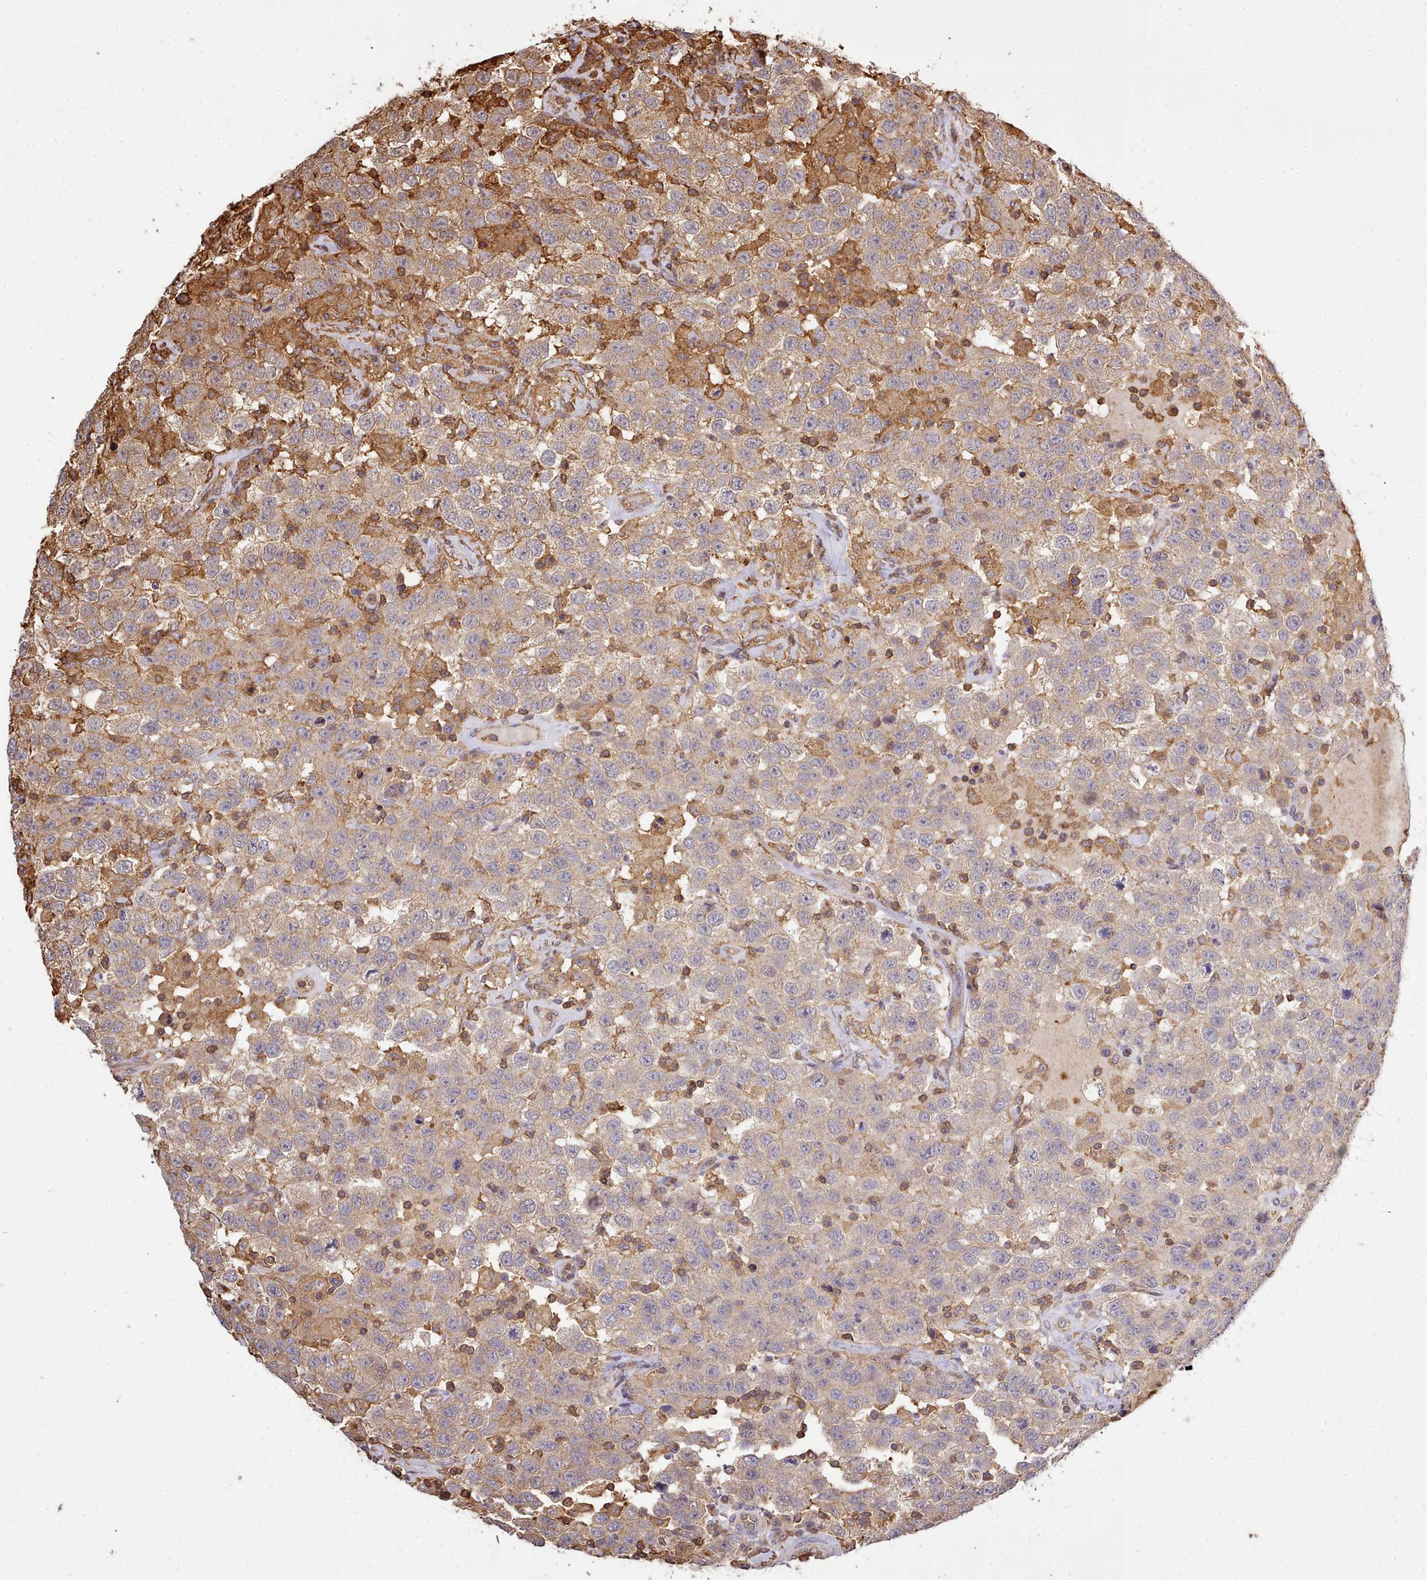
{"staining": {"intensity": "moderate", "quantity": "25%-75%", "location": "cytoplasmic/membranous"}, "tissue": "testis cancer", "cell_type": "Tumor cells", "image_type": "cancer", "snomed": [{"axis": "morphology", "description": "Seminoma, NOS"}, {"axis": "topography", "description": "Testis"}], "caption": "Immunohistochemistry (DAB) staining of testis cancer shows moderate cytoplasmic/membranous protein expression in approximately 25%-75% of tumor cells.", "gene": "CAPZA1", "patient": {"sex": "male", "age": 41}}